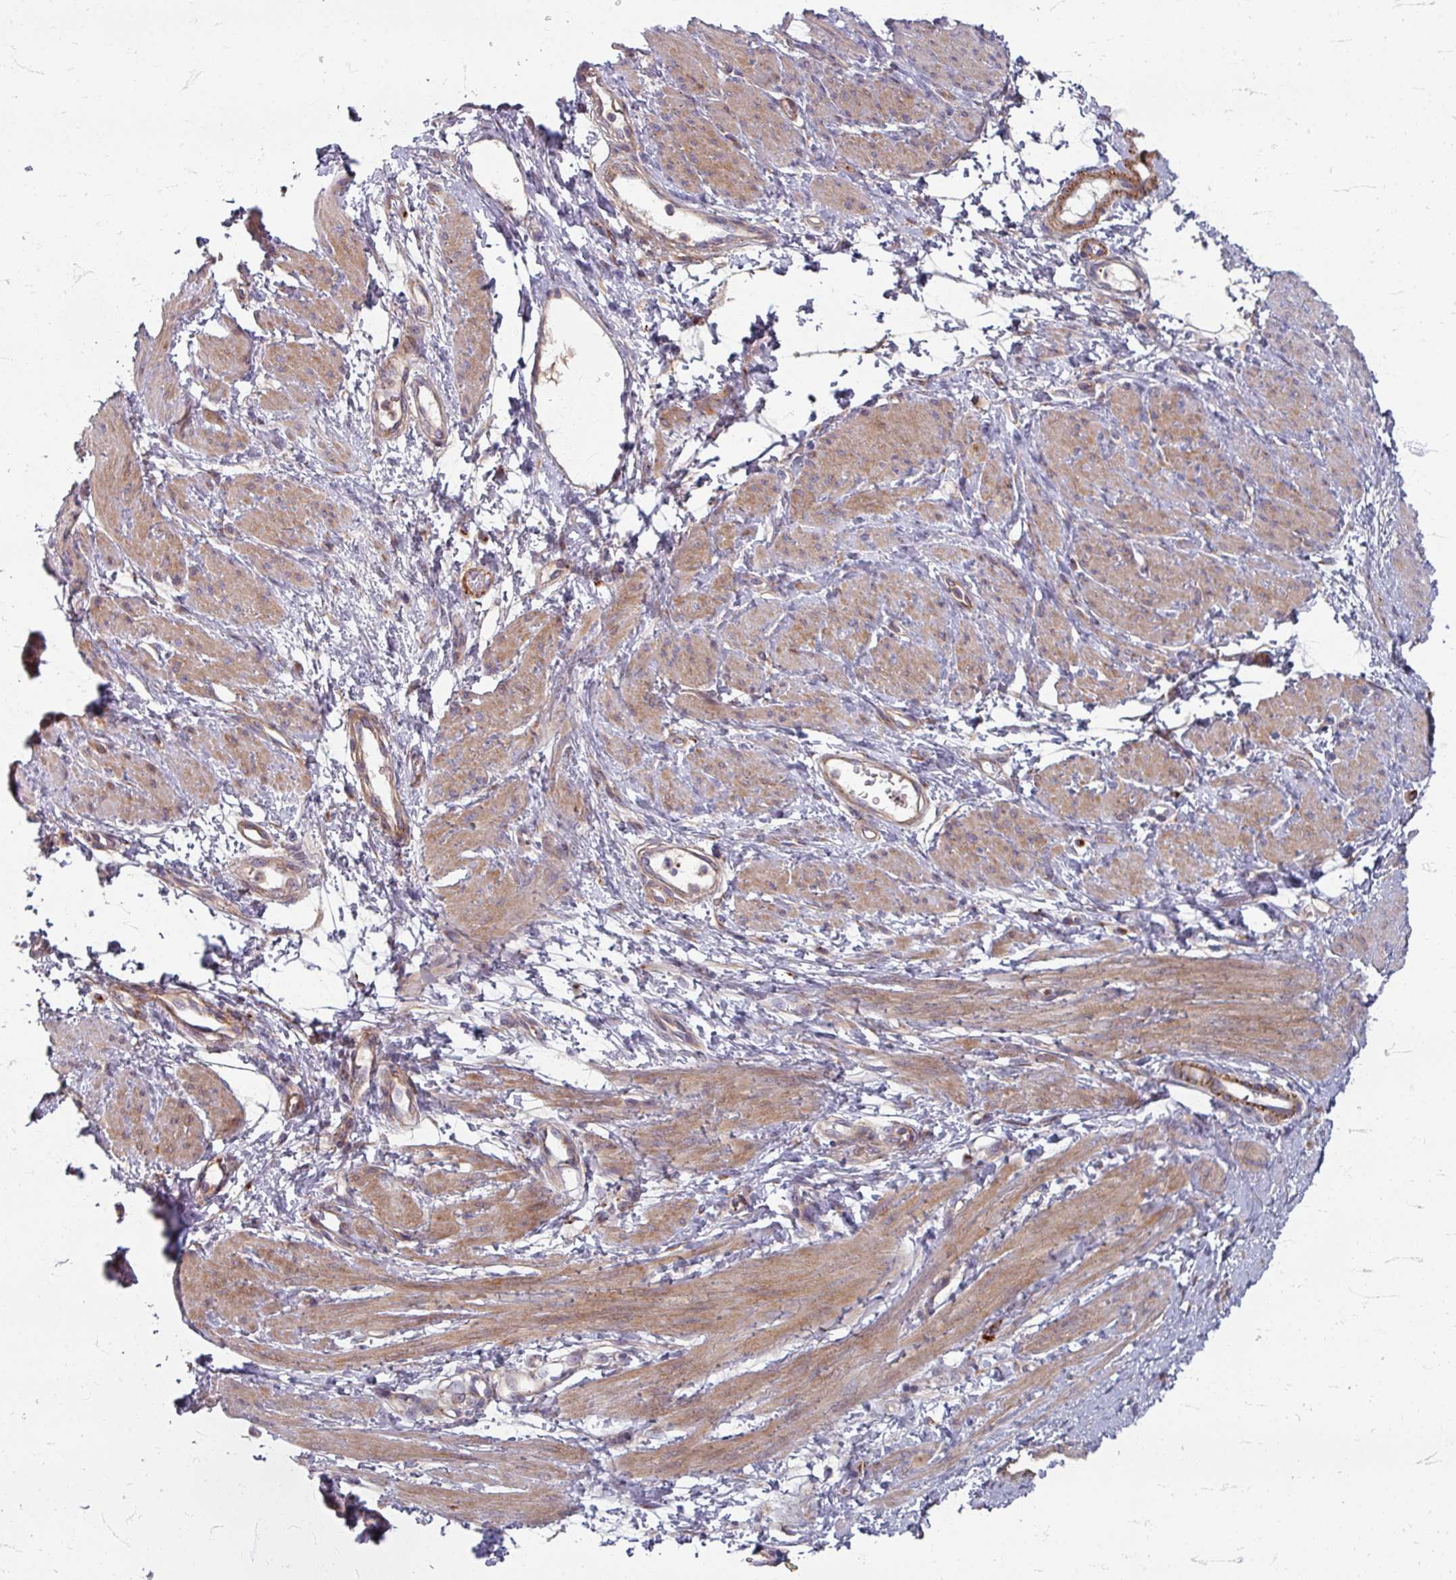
{"staining": {"intensity": "moderate", "quantity": "25%-75%", "location": "cytoplasmic/membranous"}, "tissue": "smooth muscle", "cell_type": "Smooth muscle cells", "image_type": "normal", "snomed": [{"axis": "morphology", "description": "Normal tissue, NOS"}, {"axis": "topography", "description": "Smooth muscle"}, {"axis": "topography", "description": "Uterus"}], "caption": "The micrograph exhibits a brown stain indicating the presence of a protein in the cytoplasmic/membranous of smooth muscle cells in smooth muscle. Using DAB (brown) and hematoxylin (blue) stains, captured at high magnification using brightfield microscopy.", "gene": "GABARAPL1", "patient": {"sex": "female", "age": 39}}